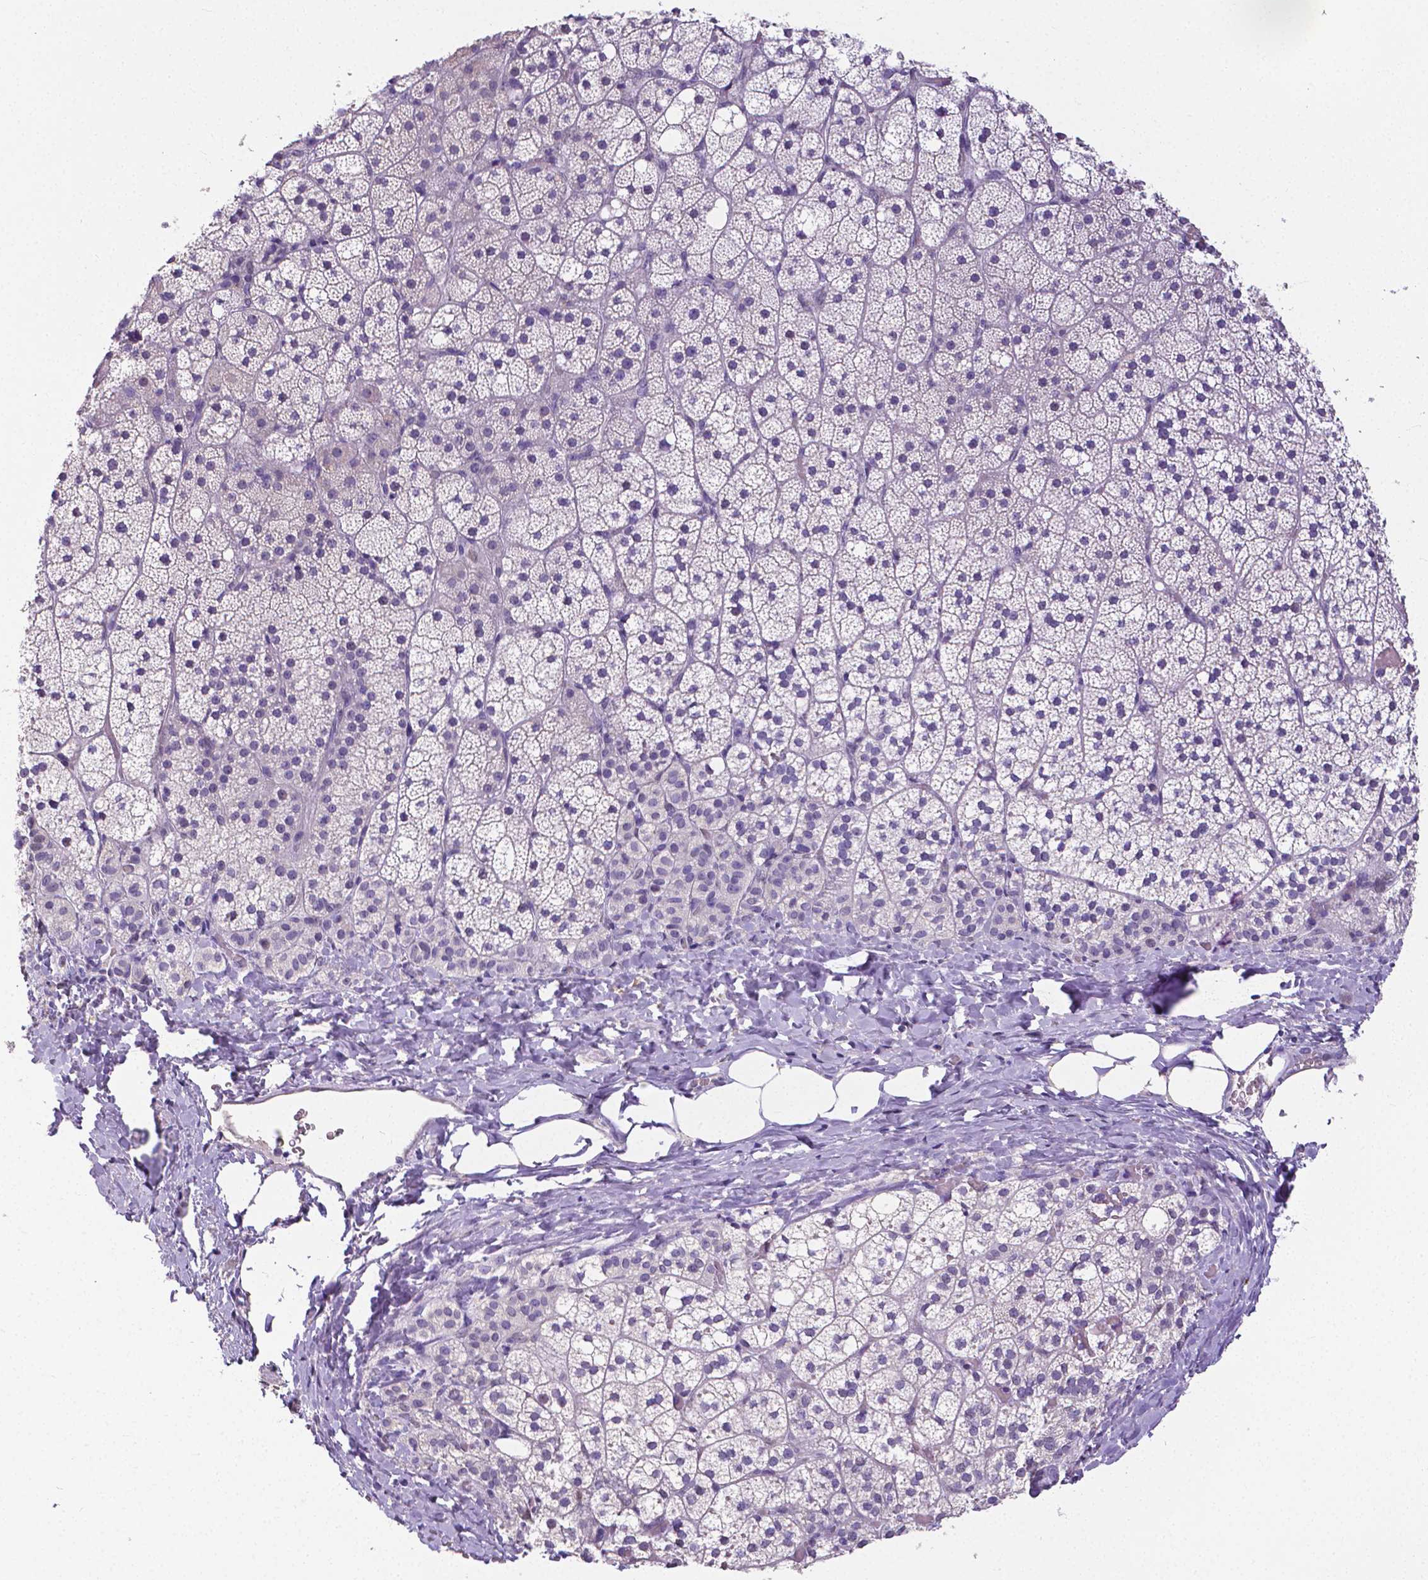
{"staining": {"intensity": "negative", "quantity": "none", "location": "none"}, "tissue": "adrenal gland", "cell_type": "Glandular cells", "image_type": "normal", "snomed": [{"axis": "morphology", "description": "Normal tissue, NOS"}, {"axis": "topography", "description": "Adrenal gland"}], "caption": "High power microscopy photomicrograph of an immunohistochemistry (IHC) photomicrograph of normal adrenal gland, revealing no significant staining in glandular cells.", "gene": "OCLN", "patient": {"sex": "male", "age": 53}}